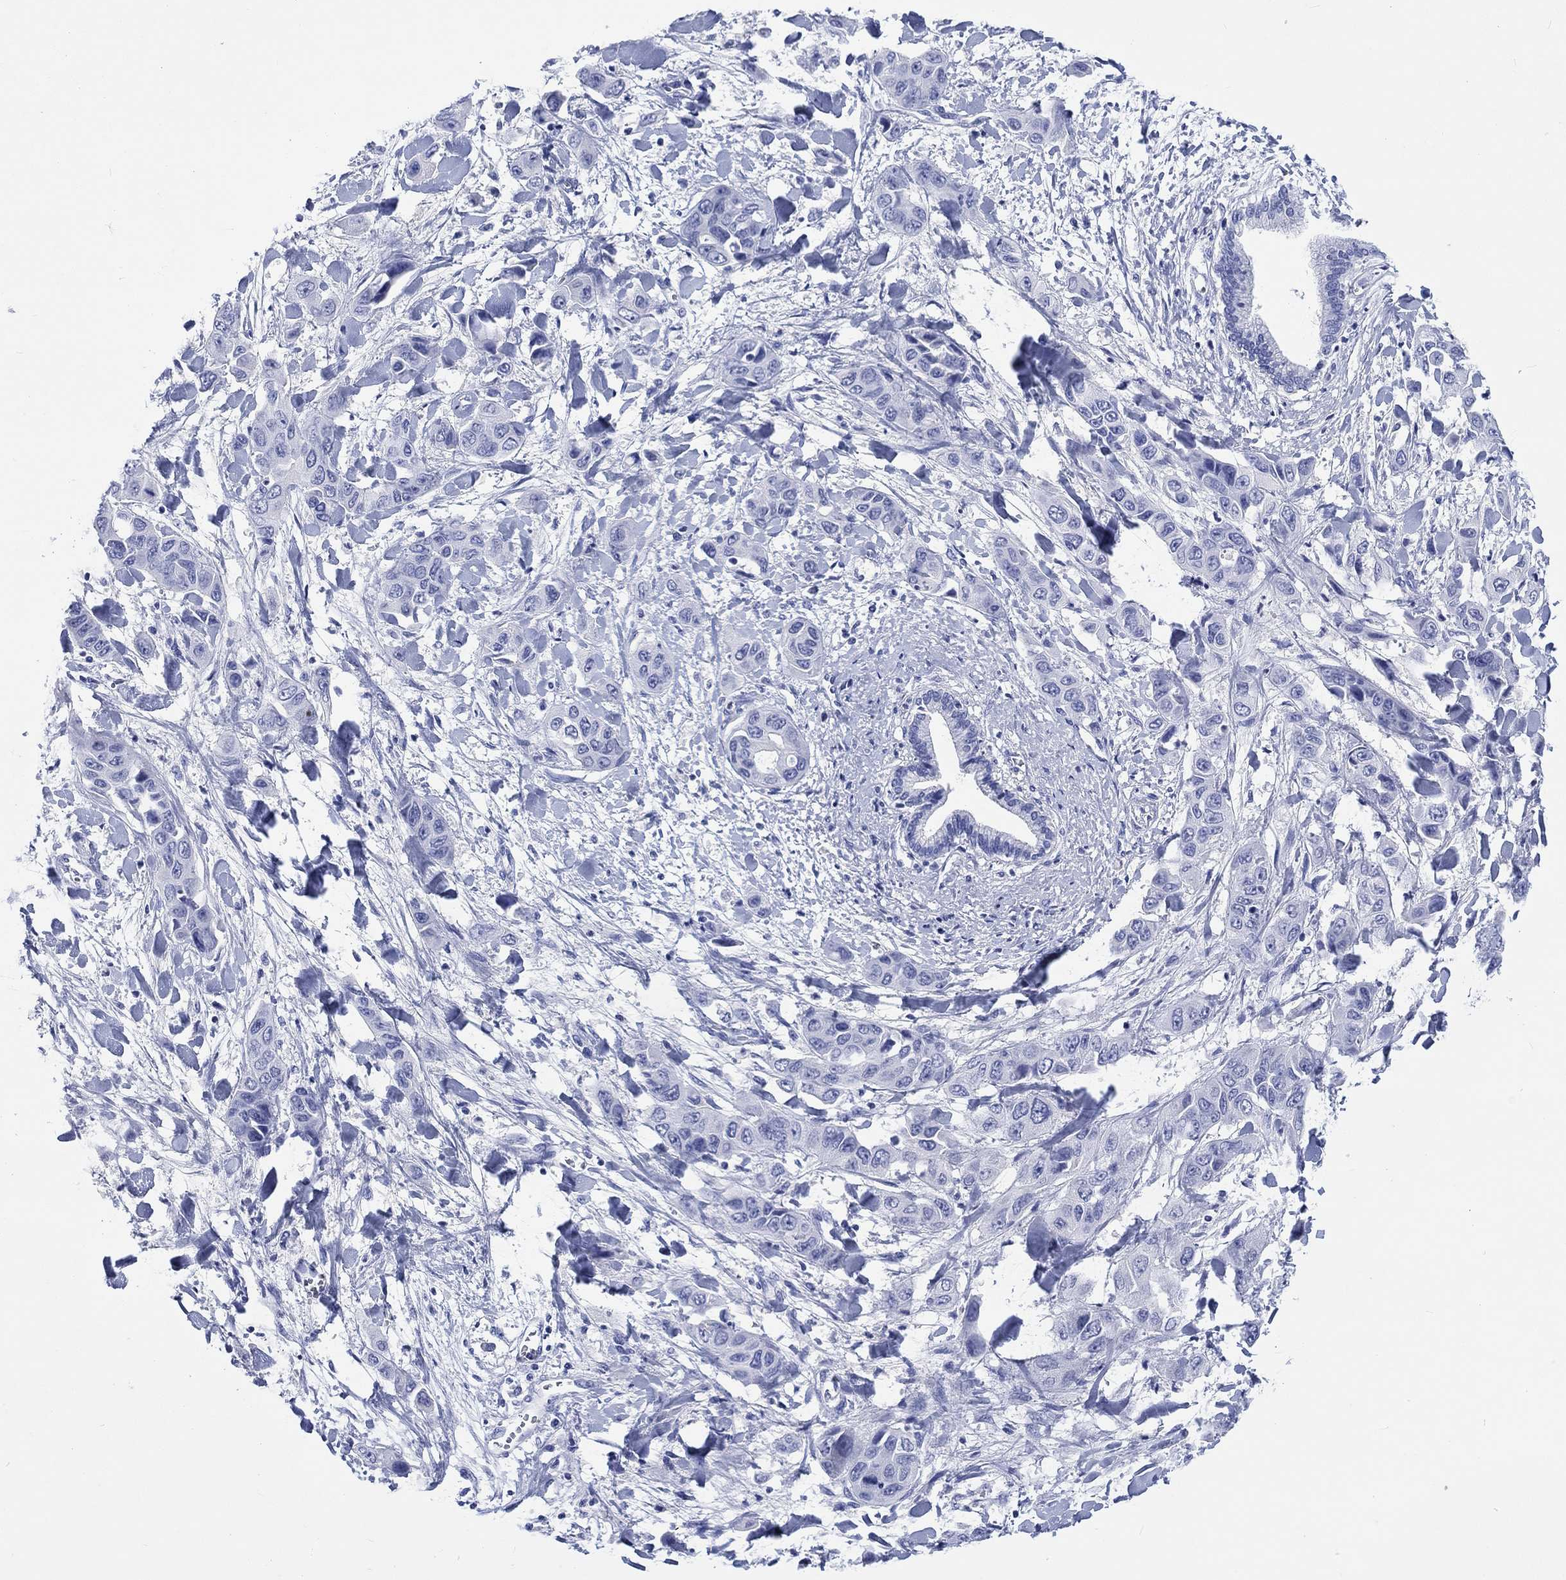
{"staining": {"intensity": "negative", "quantity": "none", "location": "none"}, "tissue": "liver cancer", "cell_type": "Tumor cells", "image_type": "cancer", "snomed": [{"axis": "morphology", "description": "Cholangiocarcinoma"}, {"axis": "topography", "description": "Liver"}], "caption": "Immunohistochemistry photomicrograph of neoplastic tissue: liver cancer (cholangiocarcinoma) stained with DAB demonstrates no significant protein positivity in tumor cells.", "gene": "CACNG3", "patient": {"sex": "female", "age": 52}}